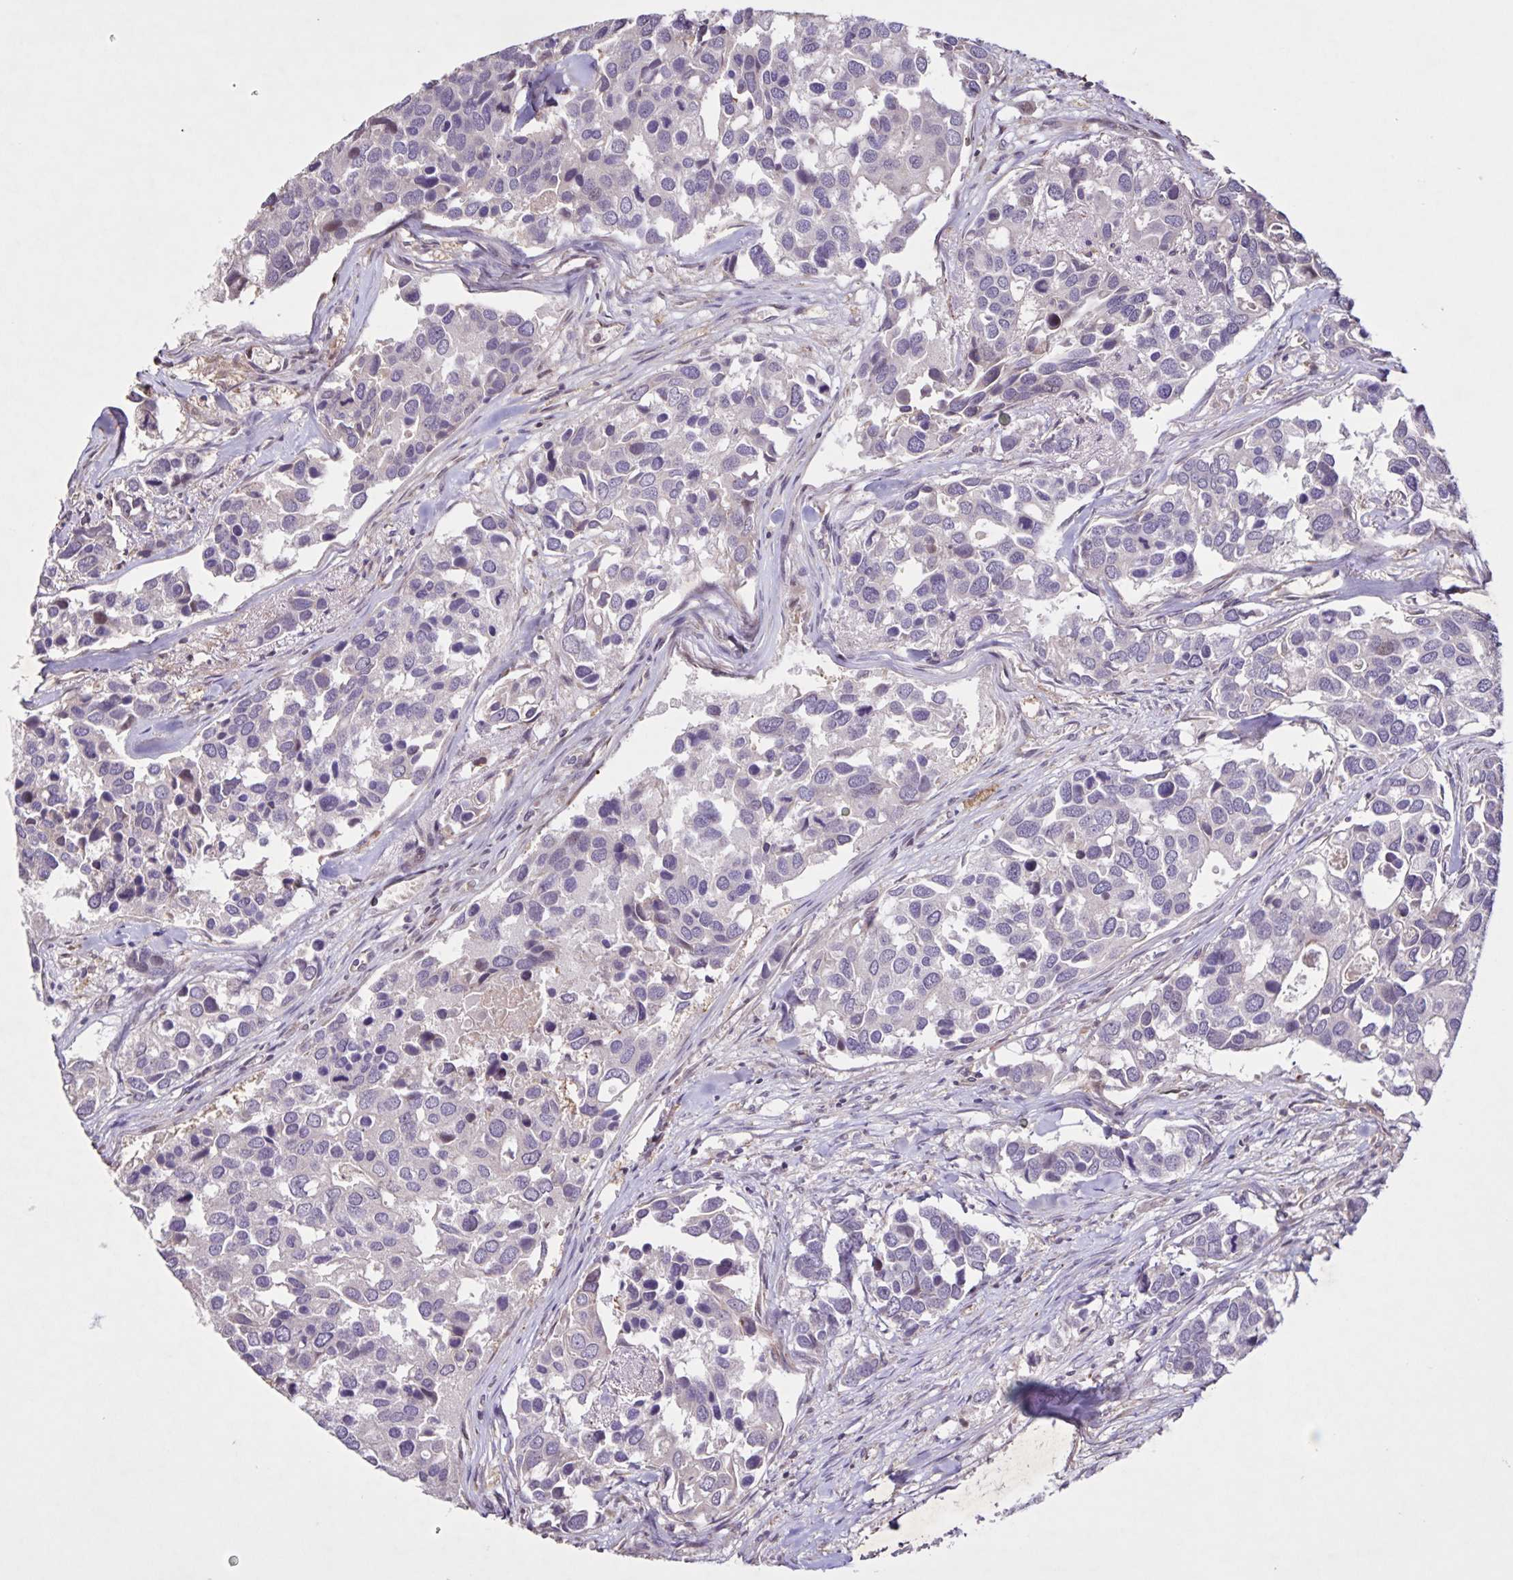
{"staining": {"intensity": "negative", "quantity": "none", "location": "none"}, "tissue": "breast cancer", "cell_type": "Tumor cells", "image_type": "cancer", "snomed": [{"axis": "morphology", "description": "Duct carcinoma"}, {"axis": "topography", "description": "Breast"}], "caption": "An immunohistochemistry (IHC) histopathology image of breast infiltrating ductal carcinoma is shown. There is no staining in tumor cells of breast infiltrating ductal carcinoma.", "gene": "GDF2", "patient": {"sex": "female", "age": 83}}